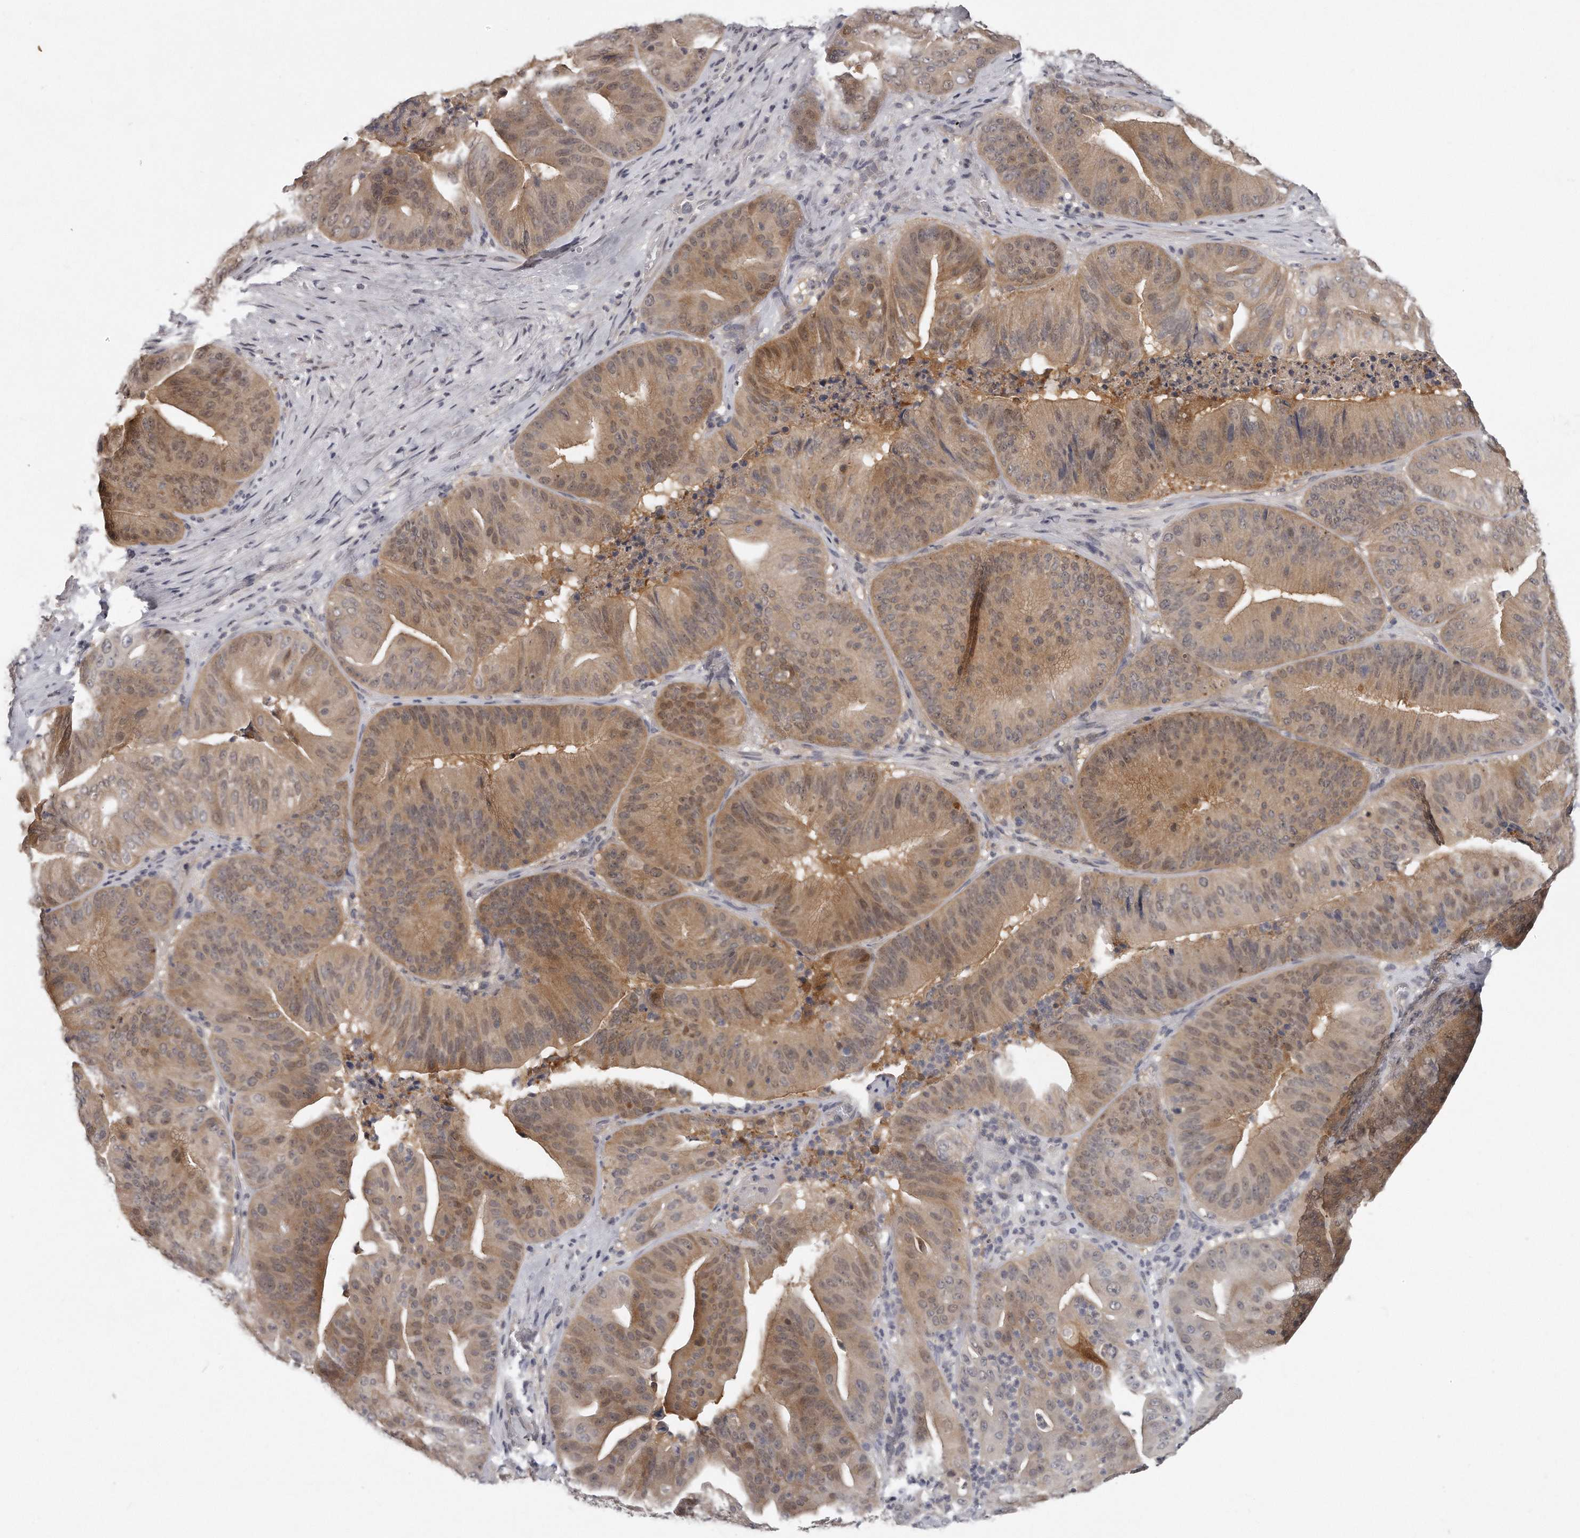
{"staining": {"intensity": "moderate", "quantity": ">75%", "location": "cytoplasmic/membranous,nuclear"}, "tissue": "pancreatic cancer", "cell_type": "Tumor cells", "image_type": "cancer", "snomed": [{"axis": "morphology", "description": "Adenocarcinoma, NOS"}, {"axis": "topography", "description": "Pancreas"}], "caption": "An image of pancreatic cancer stained for a protein displays moderate cytoplasmic/membranous and nuclear brown staining in tumor cells.", "gene": "GGCT", "patient": {"sex": "female", "age": 77}}